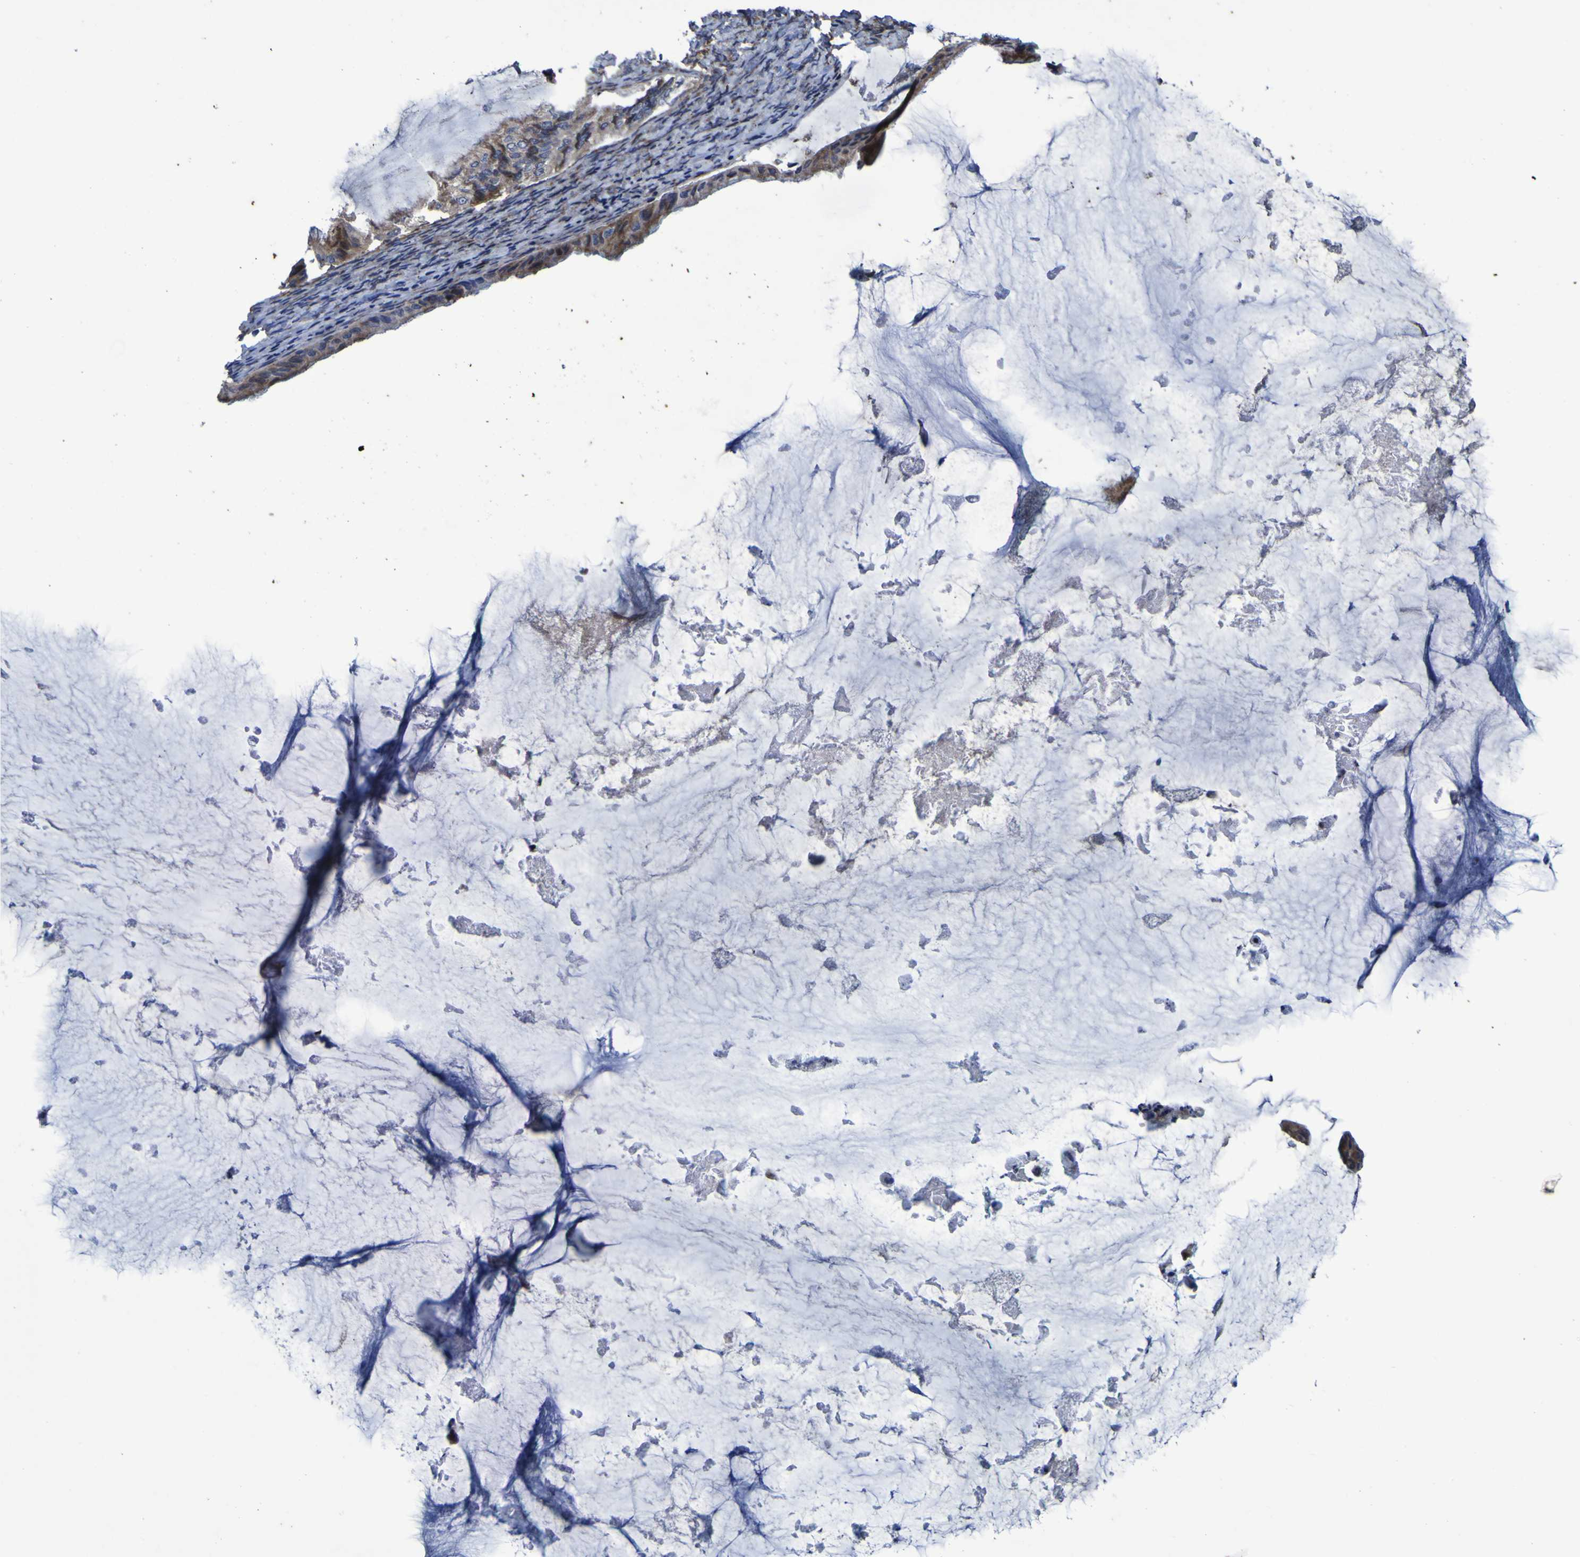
{"staining": {"intensity": "moderate", "quantity": "25%-75%", "location": "cytoplasmic/membranous"}, "tissue": "ovarian cancer", "cell_type": "Tumor cells", "image_type": "cancer", "snomed": [{"axis": "morphology", "description": "Cystadenocarcinoma, mucinous, NOS"}, {"axis": "topography", "description": "Ovary"}], "caption": "IHC photomicrograph of neoplastic tissue: human ovarian cancer stained using immunohistochemistry (IHC) displays medium levels of moderate protein expression localized specifically in the cytoplasmic/membranous of tumor cells, appearing as a cytoplasmic/membranous brown color.", "gene": "P3H1", "patient": {"sex": "female", "age": 61}}